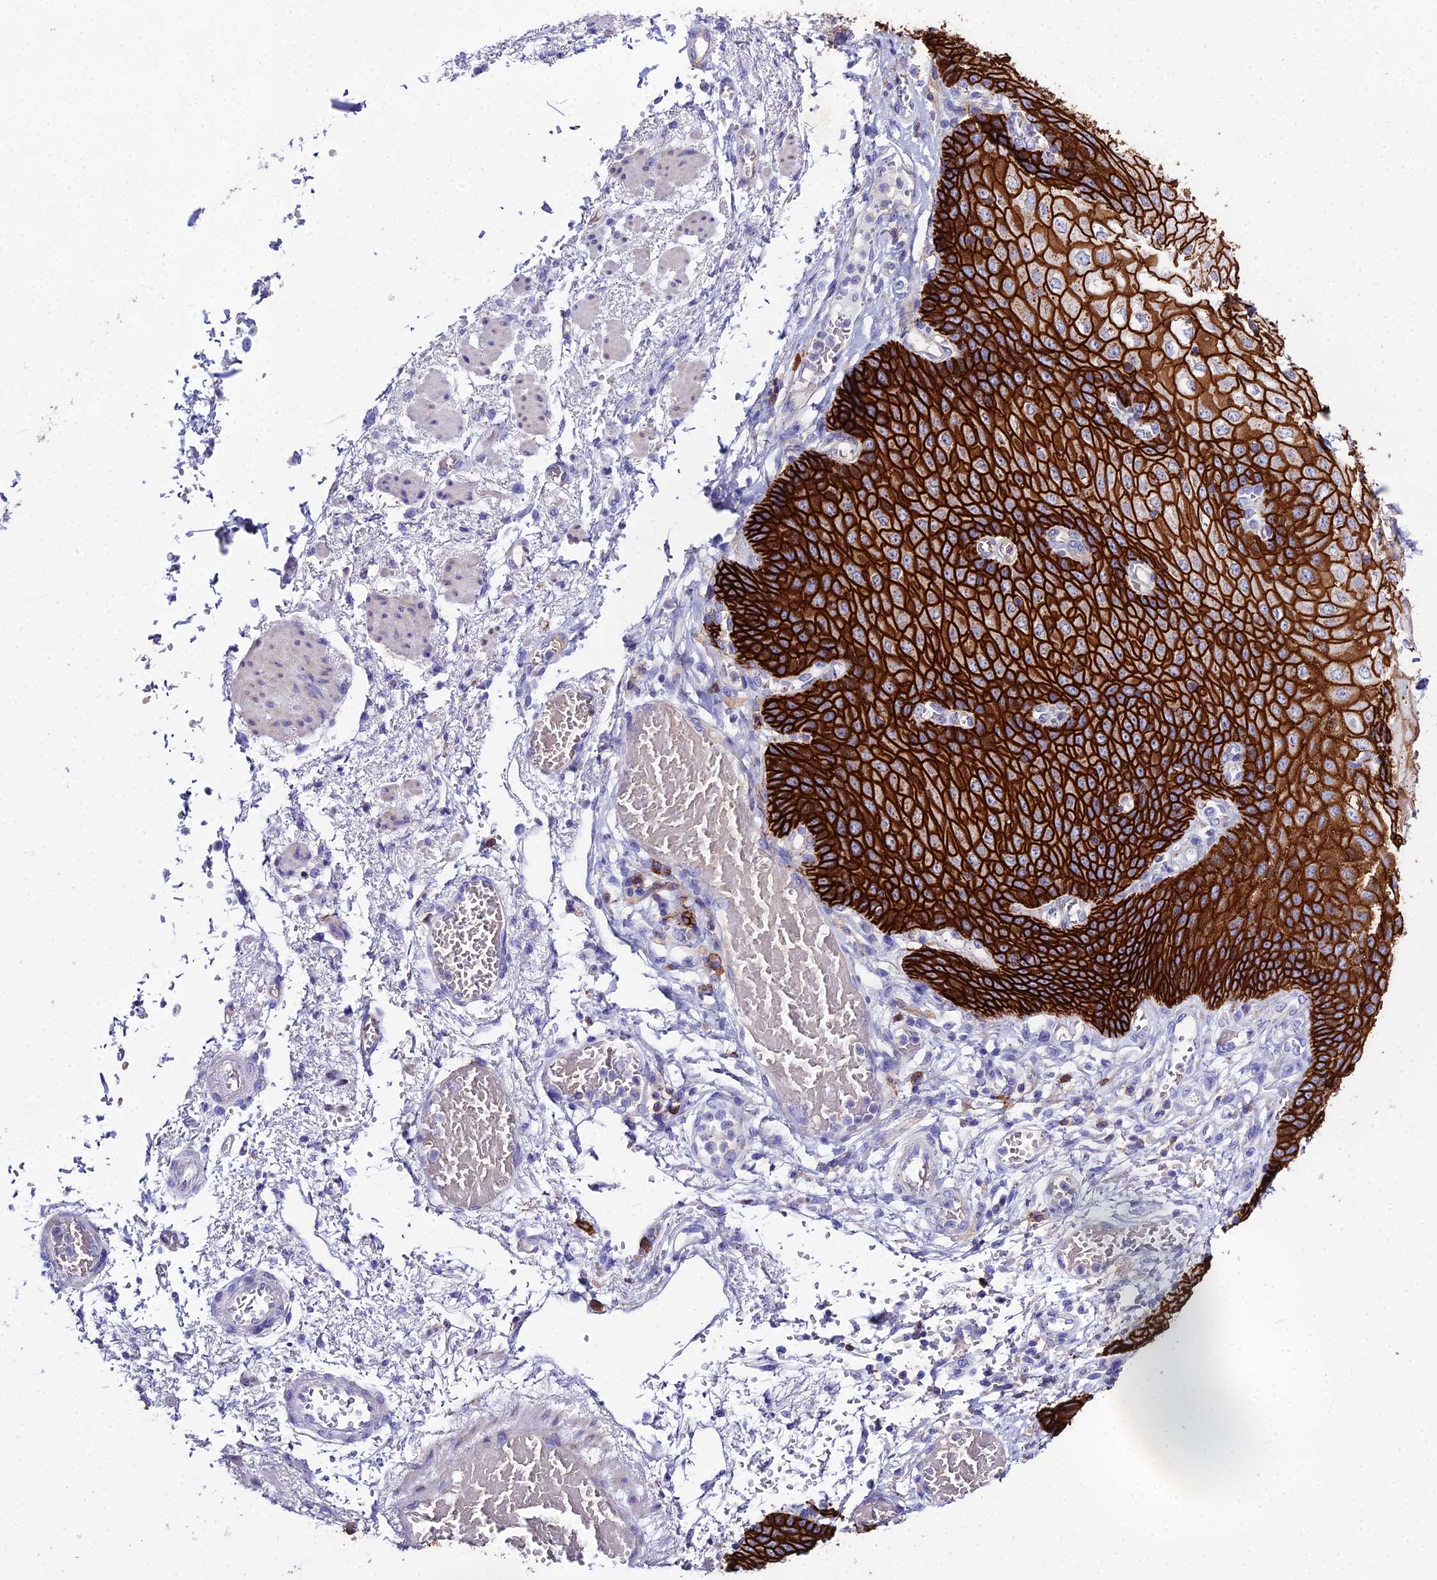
{"staining": {"intensity": "strong", "quantity": ">75%", "location": "cytoplasmic/membranous"}, "tissue": "esophagus", "cell_type": "Squamous epithelial cells", "image_type": "normal", "snomed": [{"axis": "morphology", "description": "Normal tissue, NOS"}, {"axis": "topography", "description": "Esophagus"}], "caption": "Approximately >75% of squamous epithelial cells in normal esophagus display strong cytoplasmic/membranous protein positivity as visualized by brown immunohistochemical staining.", "gene": "OR1Q1", "patient": {"sex": "male", "age": 81}}